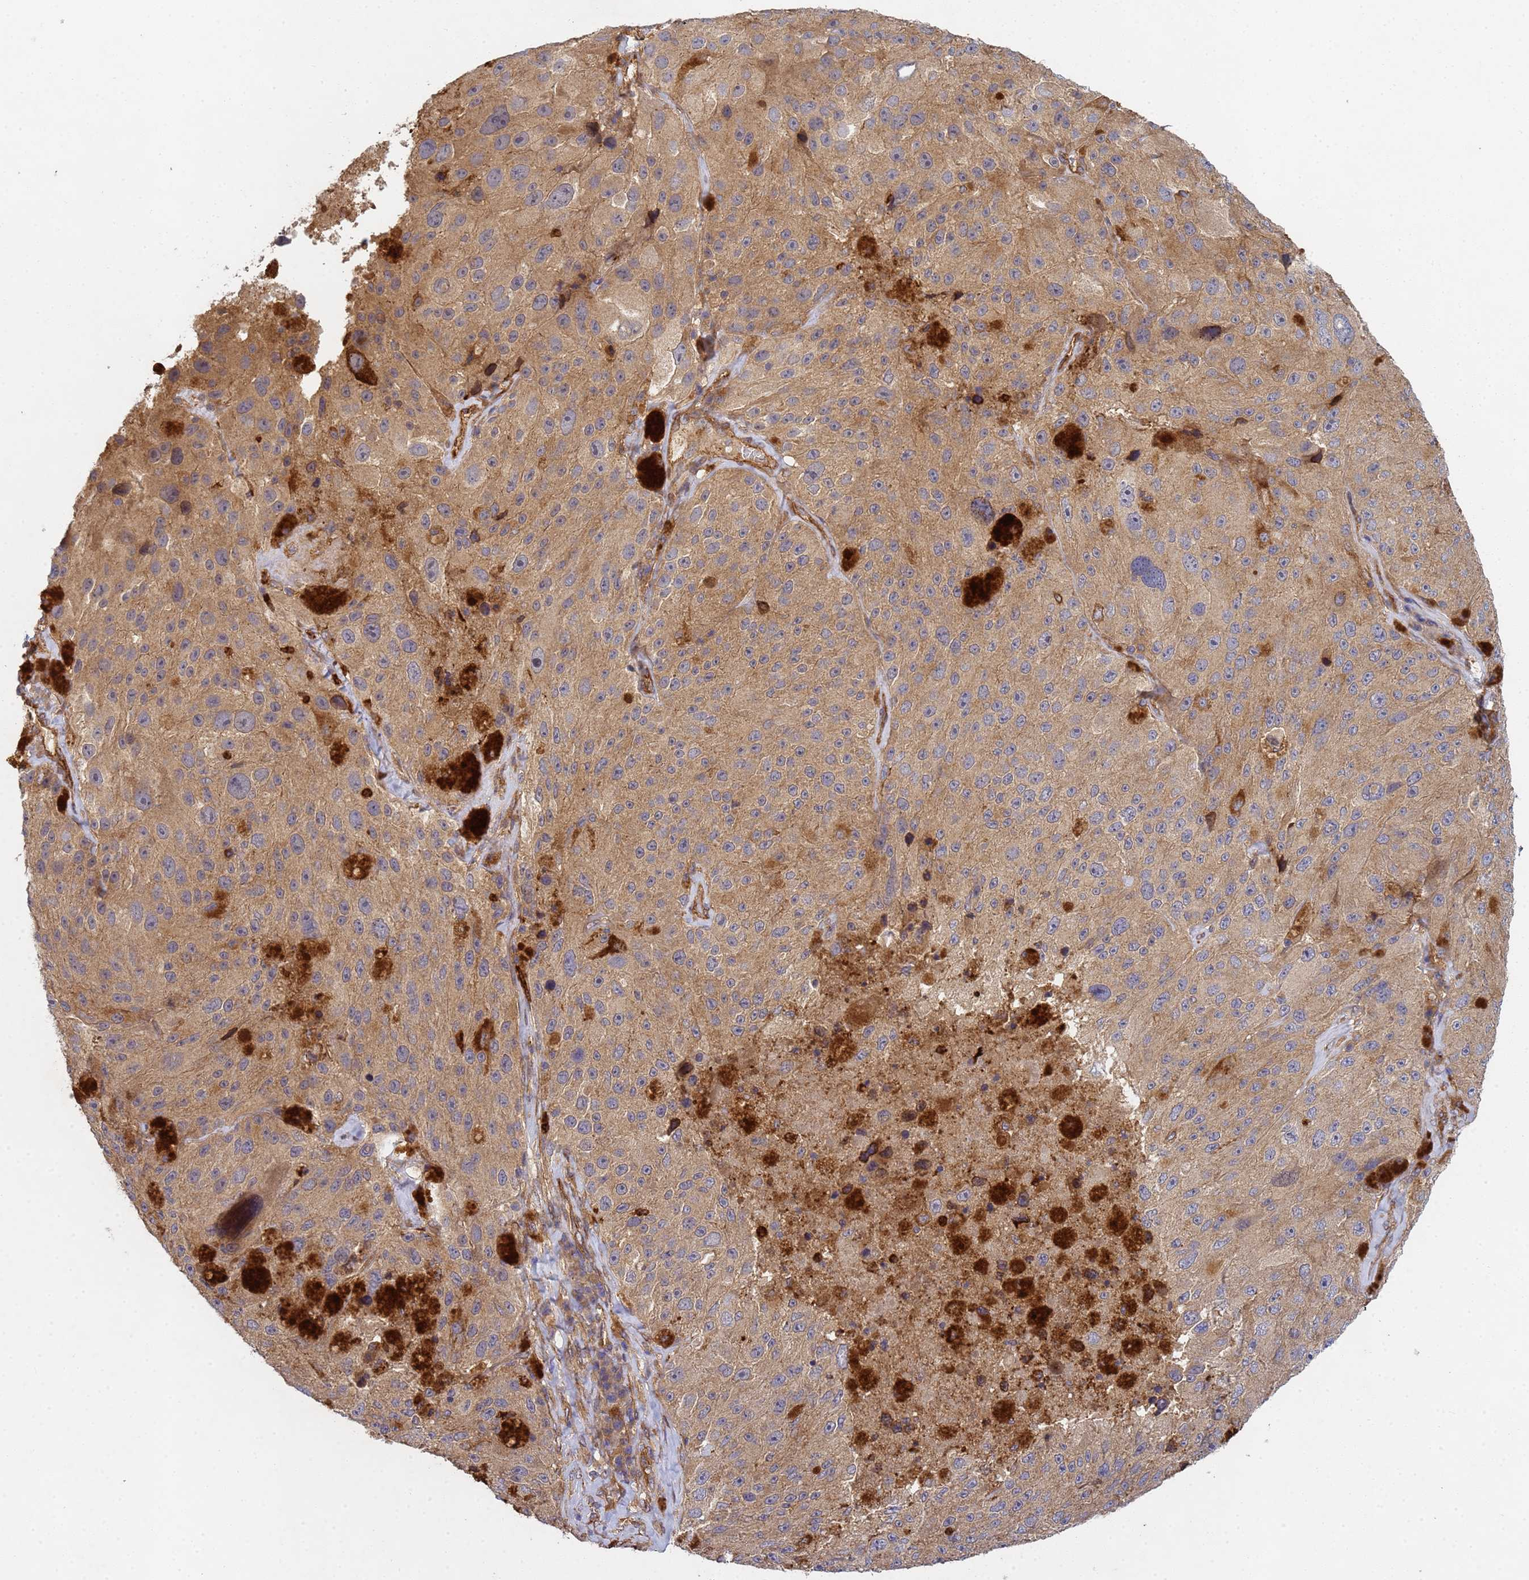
{"staining": {"intensity": "weak", "quantity": ">75%", "location": "cytoplasmic/membranous"}, "tissue": "melanoma", "cell_type": "Tumor cells", "image_type": "cancer", "snomed": [{"axis": "morphology", "description": "Malignant melanoma, Metastatic site"}, {"axis": "topography", "description": "Lymph node"}], "caption": "A high-resolution histopathology image shows immunohistochemistry staining of melanoma, which demonstrates weak cytoplasmic/membranous expression in about >75% of tumor cells.", "gene": "C8orf34", "patient": {"sex": "male", "age": 62}}